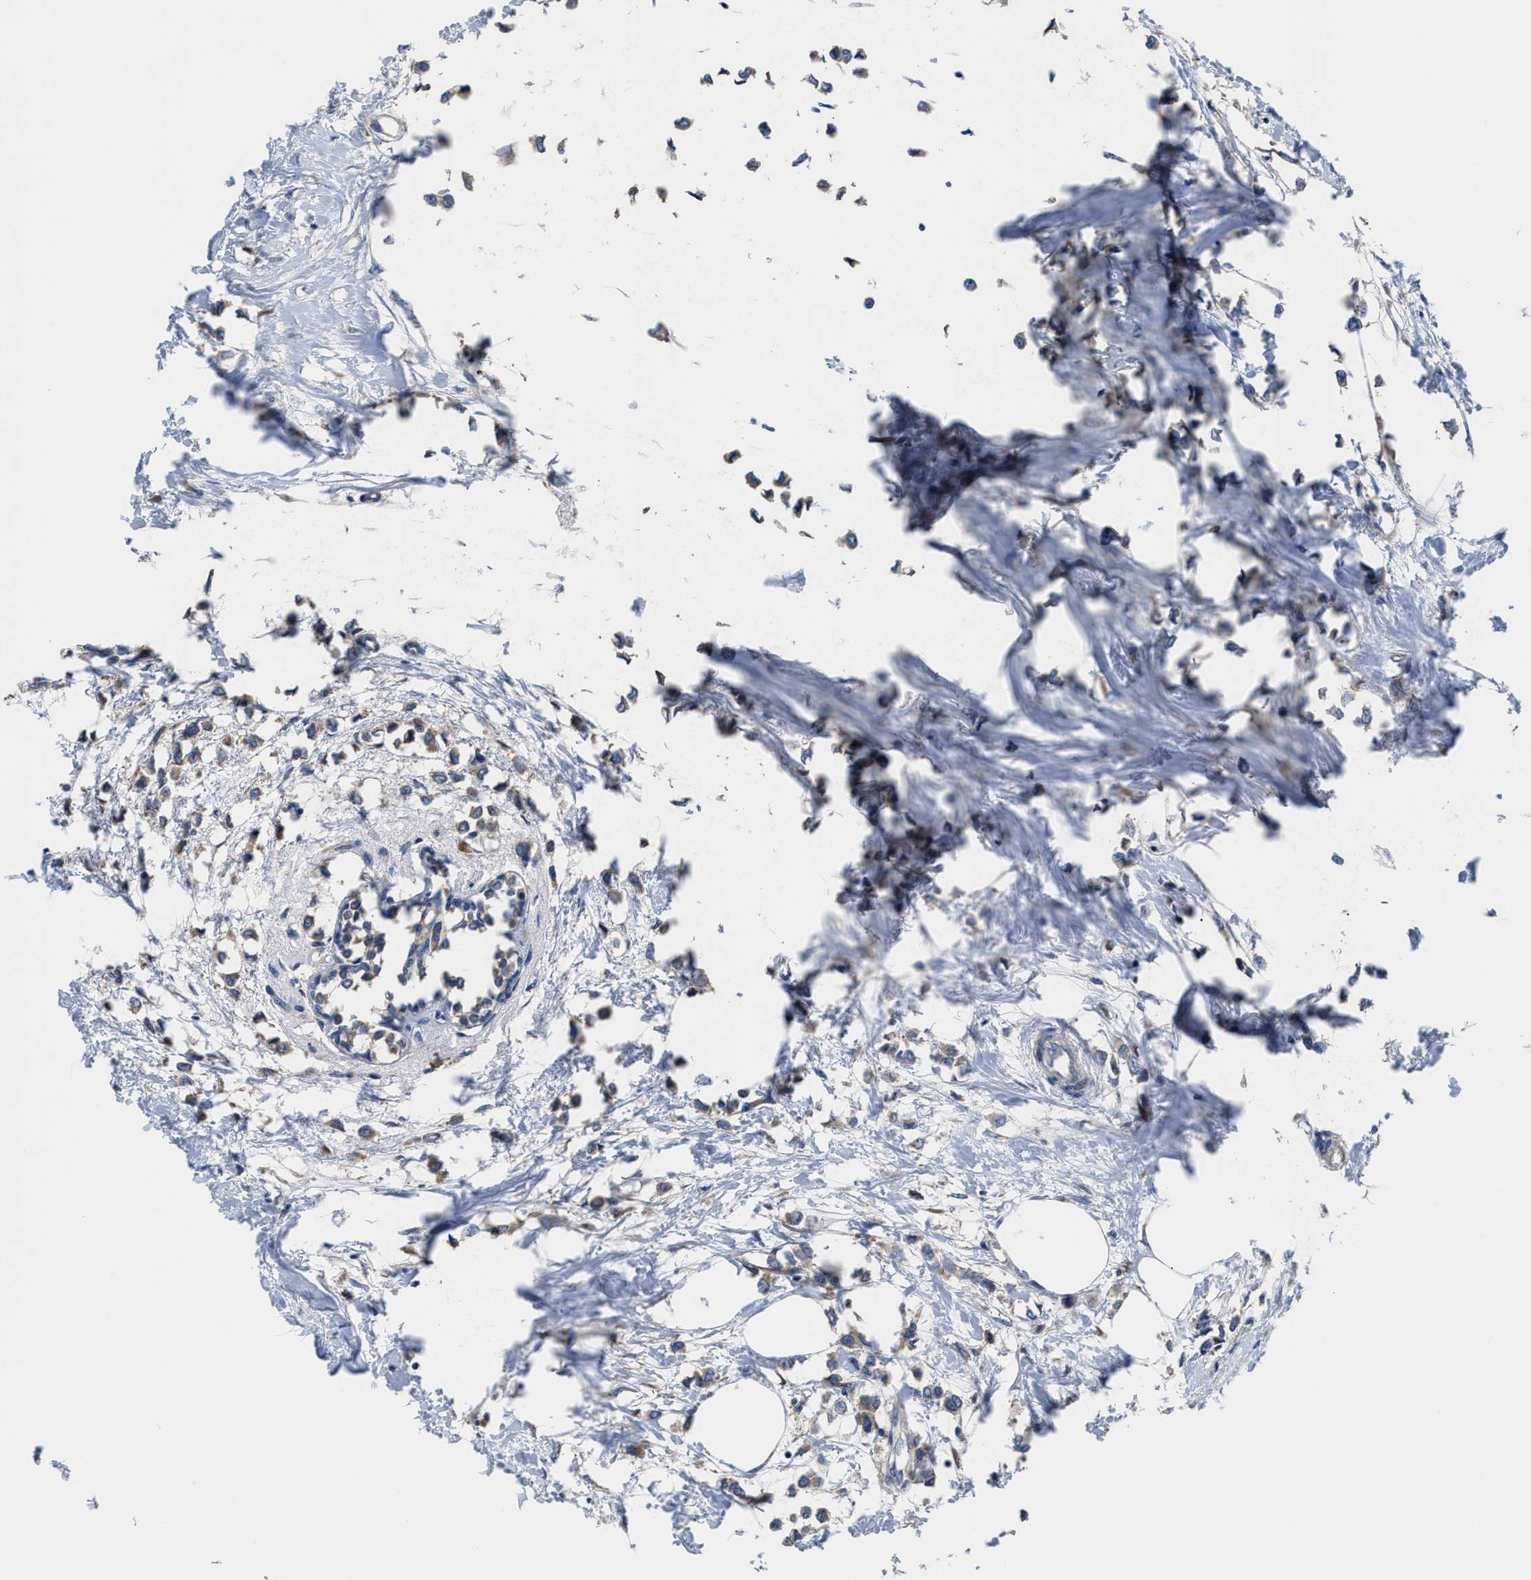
{"staining": {"intensity": "weak", "quantity": ">75%", "location": "cytoplasmic/membranous"}, "tissue": "breast cancer", "cell_type": "Tumor cells", "image_type": "cancer", "snomed": [{"axis": "morphology", "description": "Lobular carcinoma"}, {"axis": "topography", "description": "Breast"}], "caption": "Breast cancer (lobular carcinoma) stained for a protein (brown) reveals weak cytoplasmic/membranous positive expression in about >75% of tumor cells.", "gene": "SRPK2", "patient": {"sex": "female", "age": 51}}